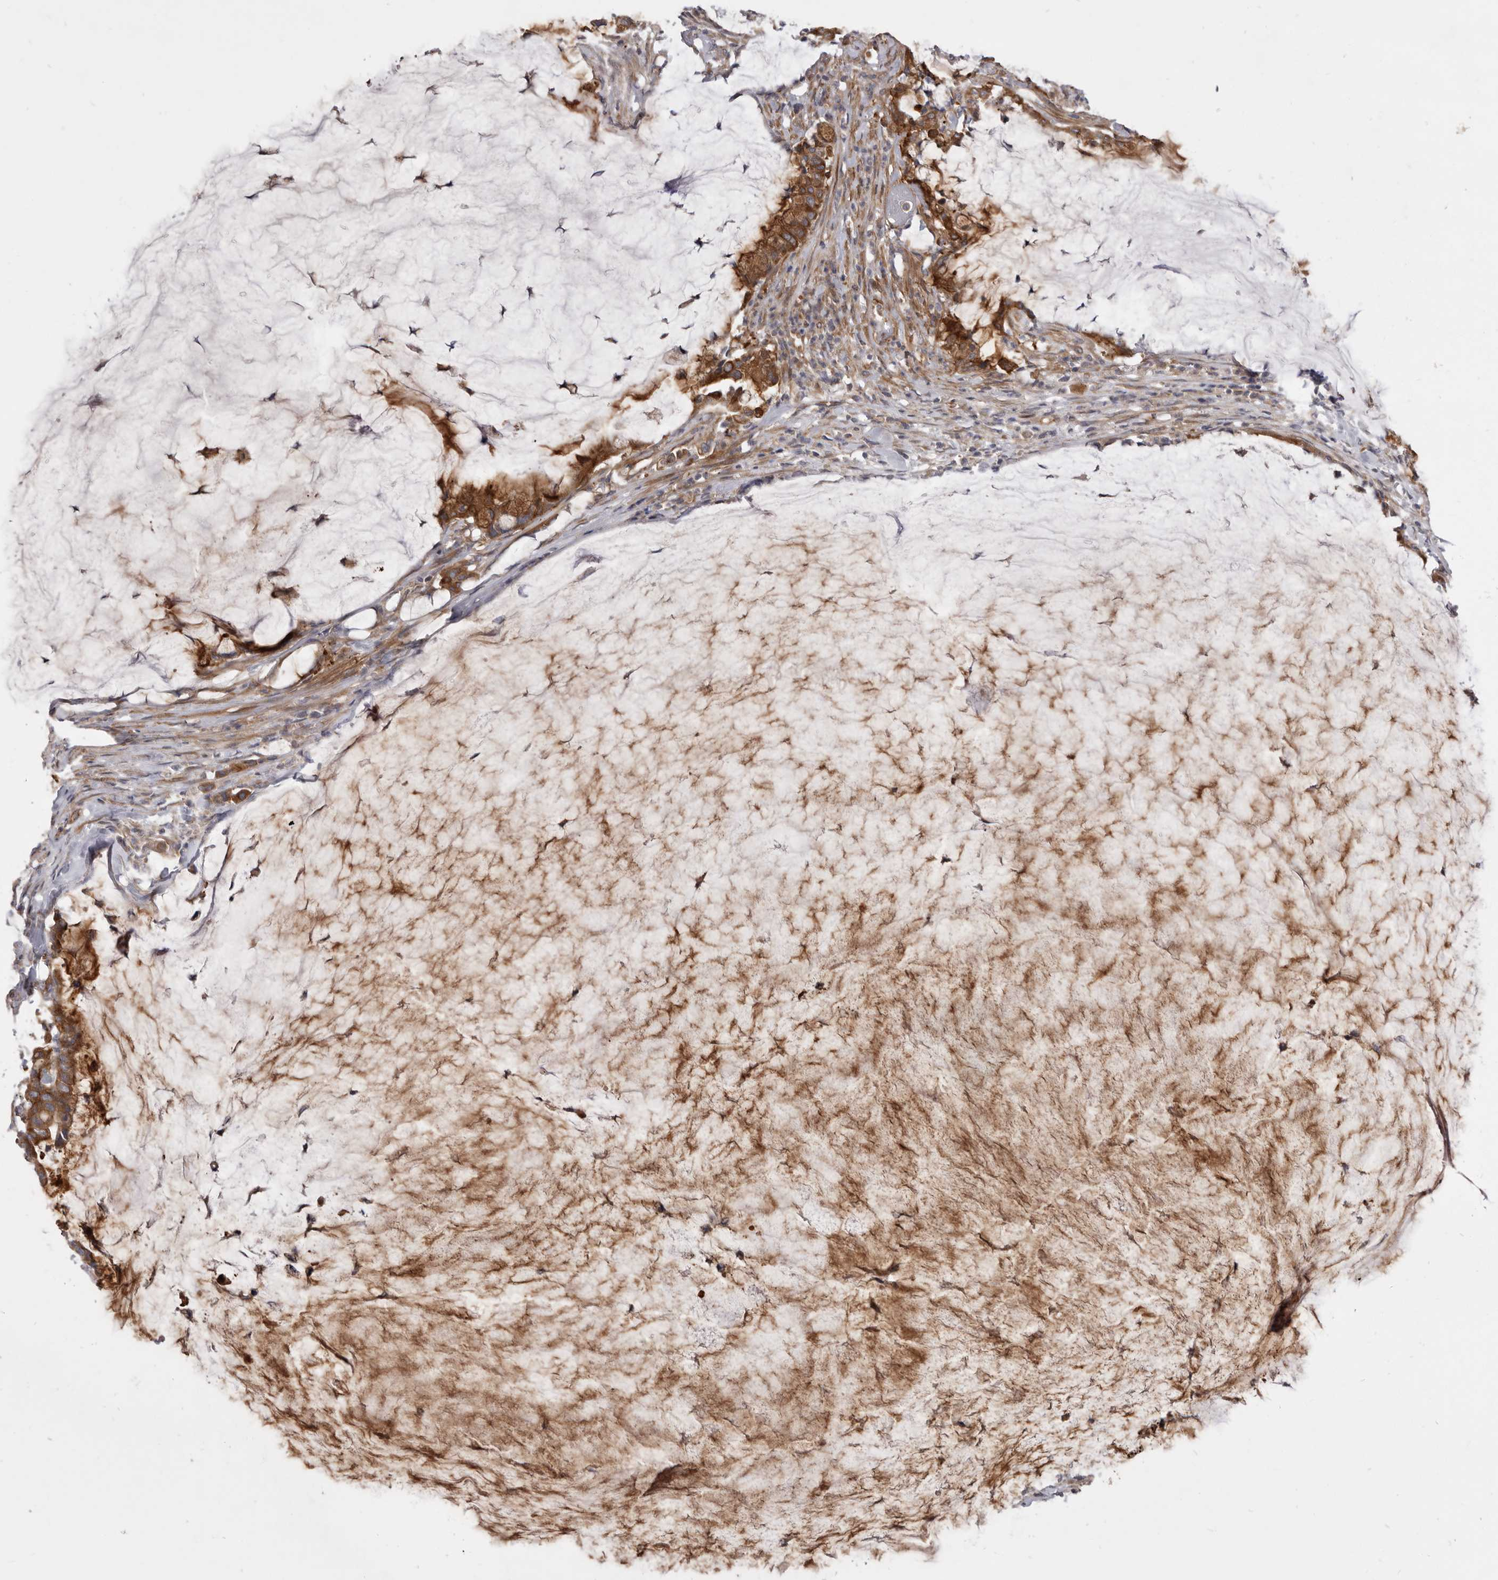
{"staining": {"intensity": "strong", "quantity": ">75%", "location": "cytoplasmic/membranous"}, "tissue": "pancreatic cancer", "cell_type": "Tumor cells", "image_type": "cancer", "snomed": [{"axis": "morphology", "description": "Adenocarcinoma, NOS"}, {"axis": "topography", "description": "Pancreas"}], "caption": "This histopathology image demonstrates adenocarcinoma (pancreatic) stained with IHC to label a protein in brown. The cytoplasmic/membranous of tumor cells show strong positivity for the protein. Nuclei are counter-stained blue.", "gene": "VPS45", "patient": {"sex": "male", "age": 41}}